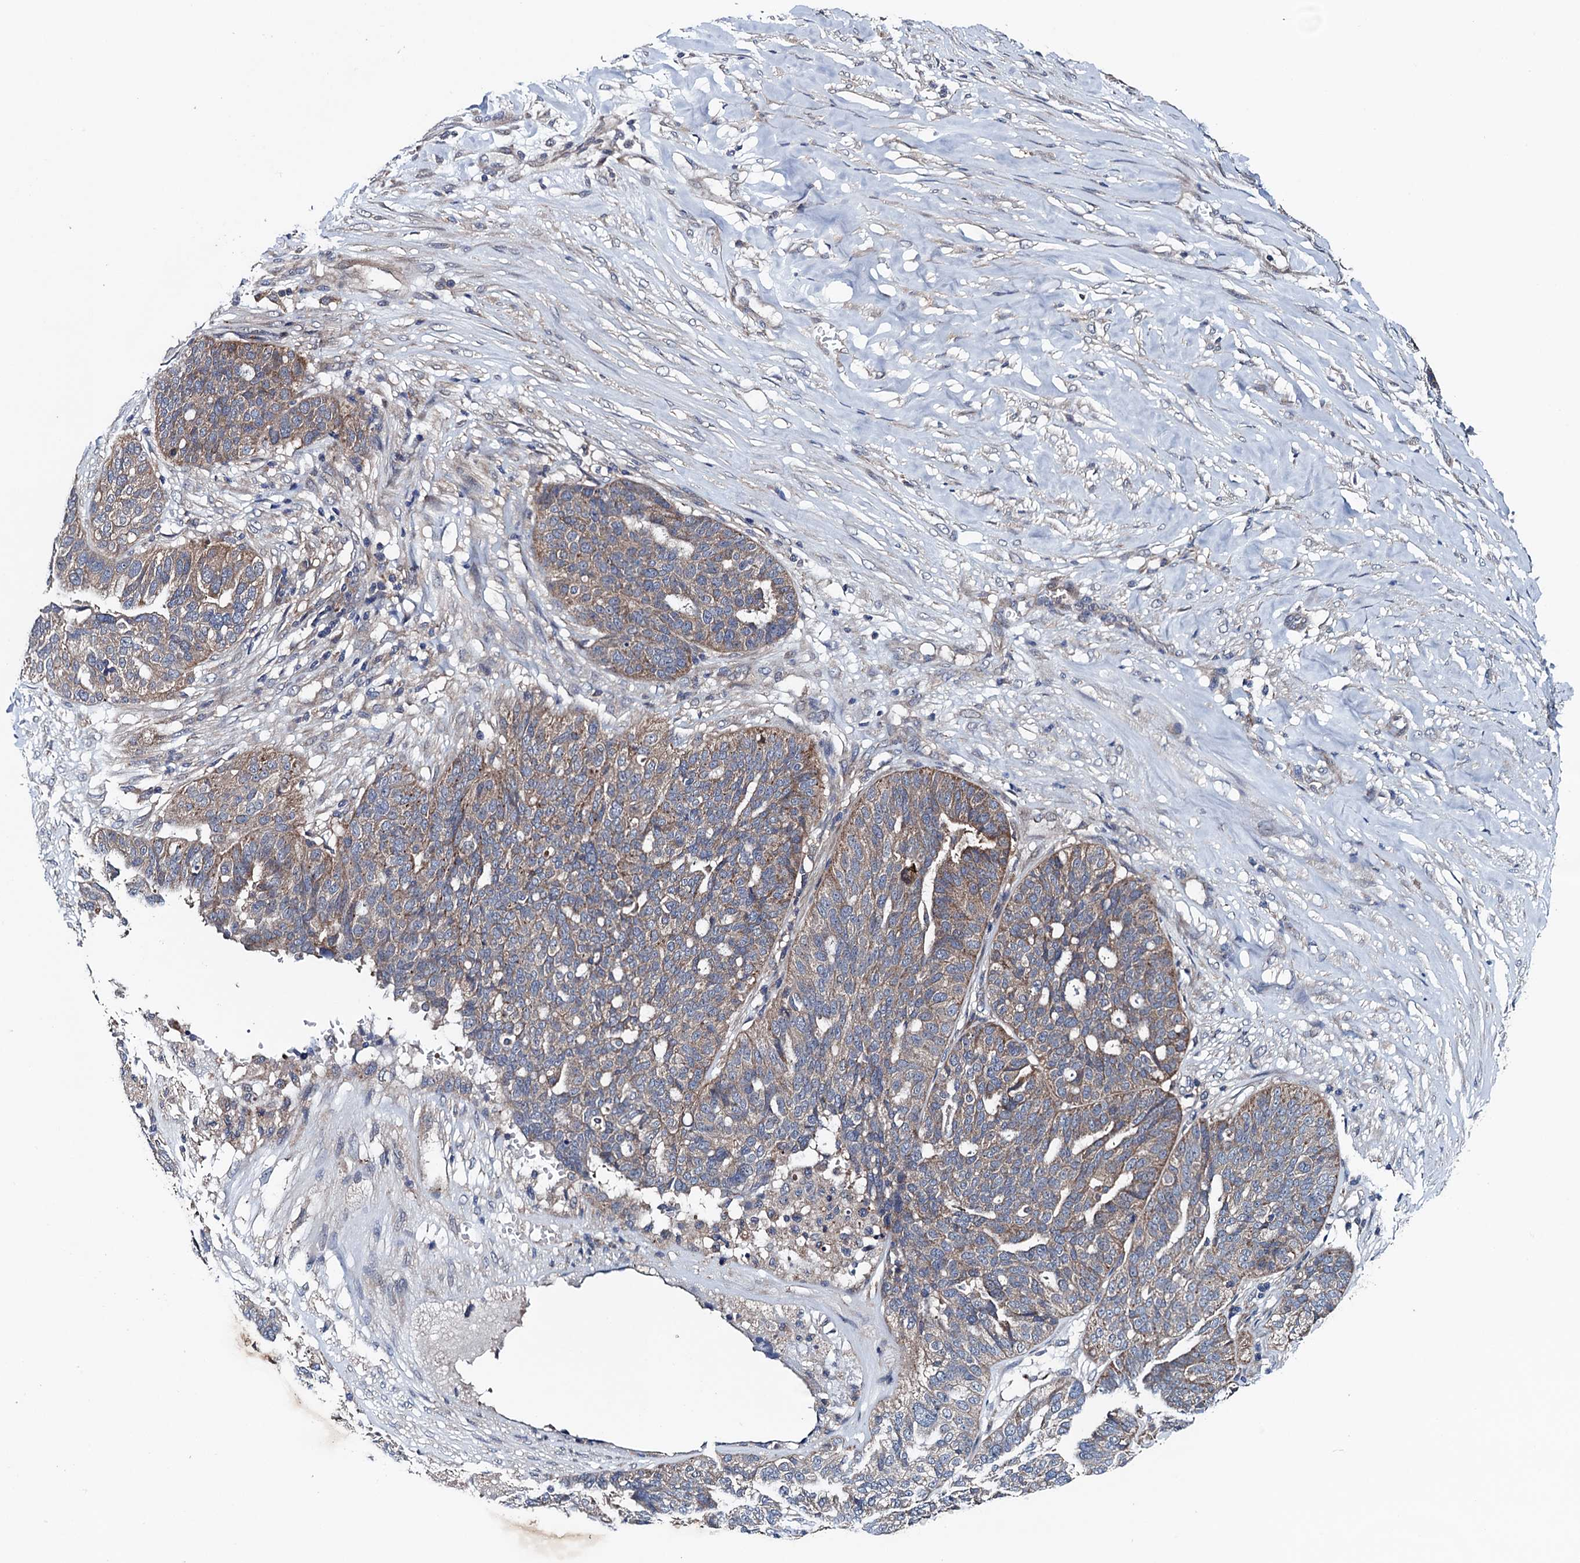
{"staining": {"intensity": "weak", "quantity": "25%-75%", "location": "cytoplasmic/membranous"}, "tissue": "ovarian cancer", "cell_type": "Tumor cells", "image_type": "cancer", "snomed": [{"axis": "morphology", "description": "Cystadenocarcinoma, serous, NOS"}, {"axis": "topography", "description": "Ovary"}], "caption": "Protein expression analysis of human ovarian cancer reveals weak cytoplasmic/membranous expression in about 25%-75% of tumor cells.", "gene": "BLTP3B", "patient": {"sex": "female", "age": 59}}